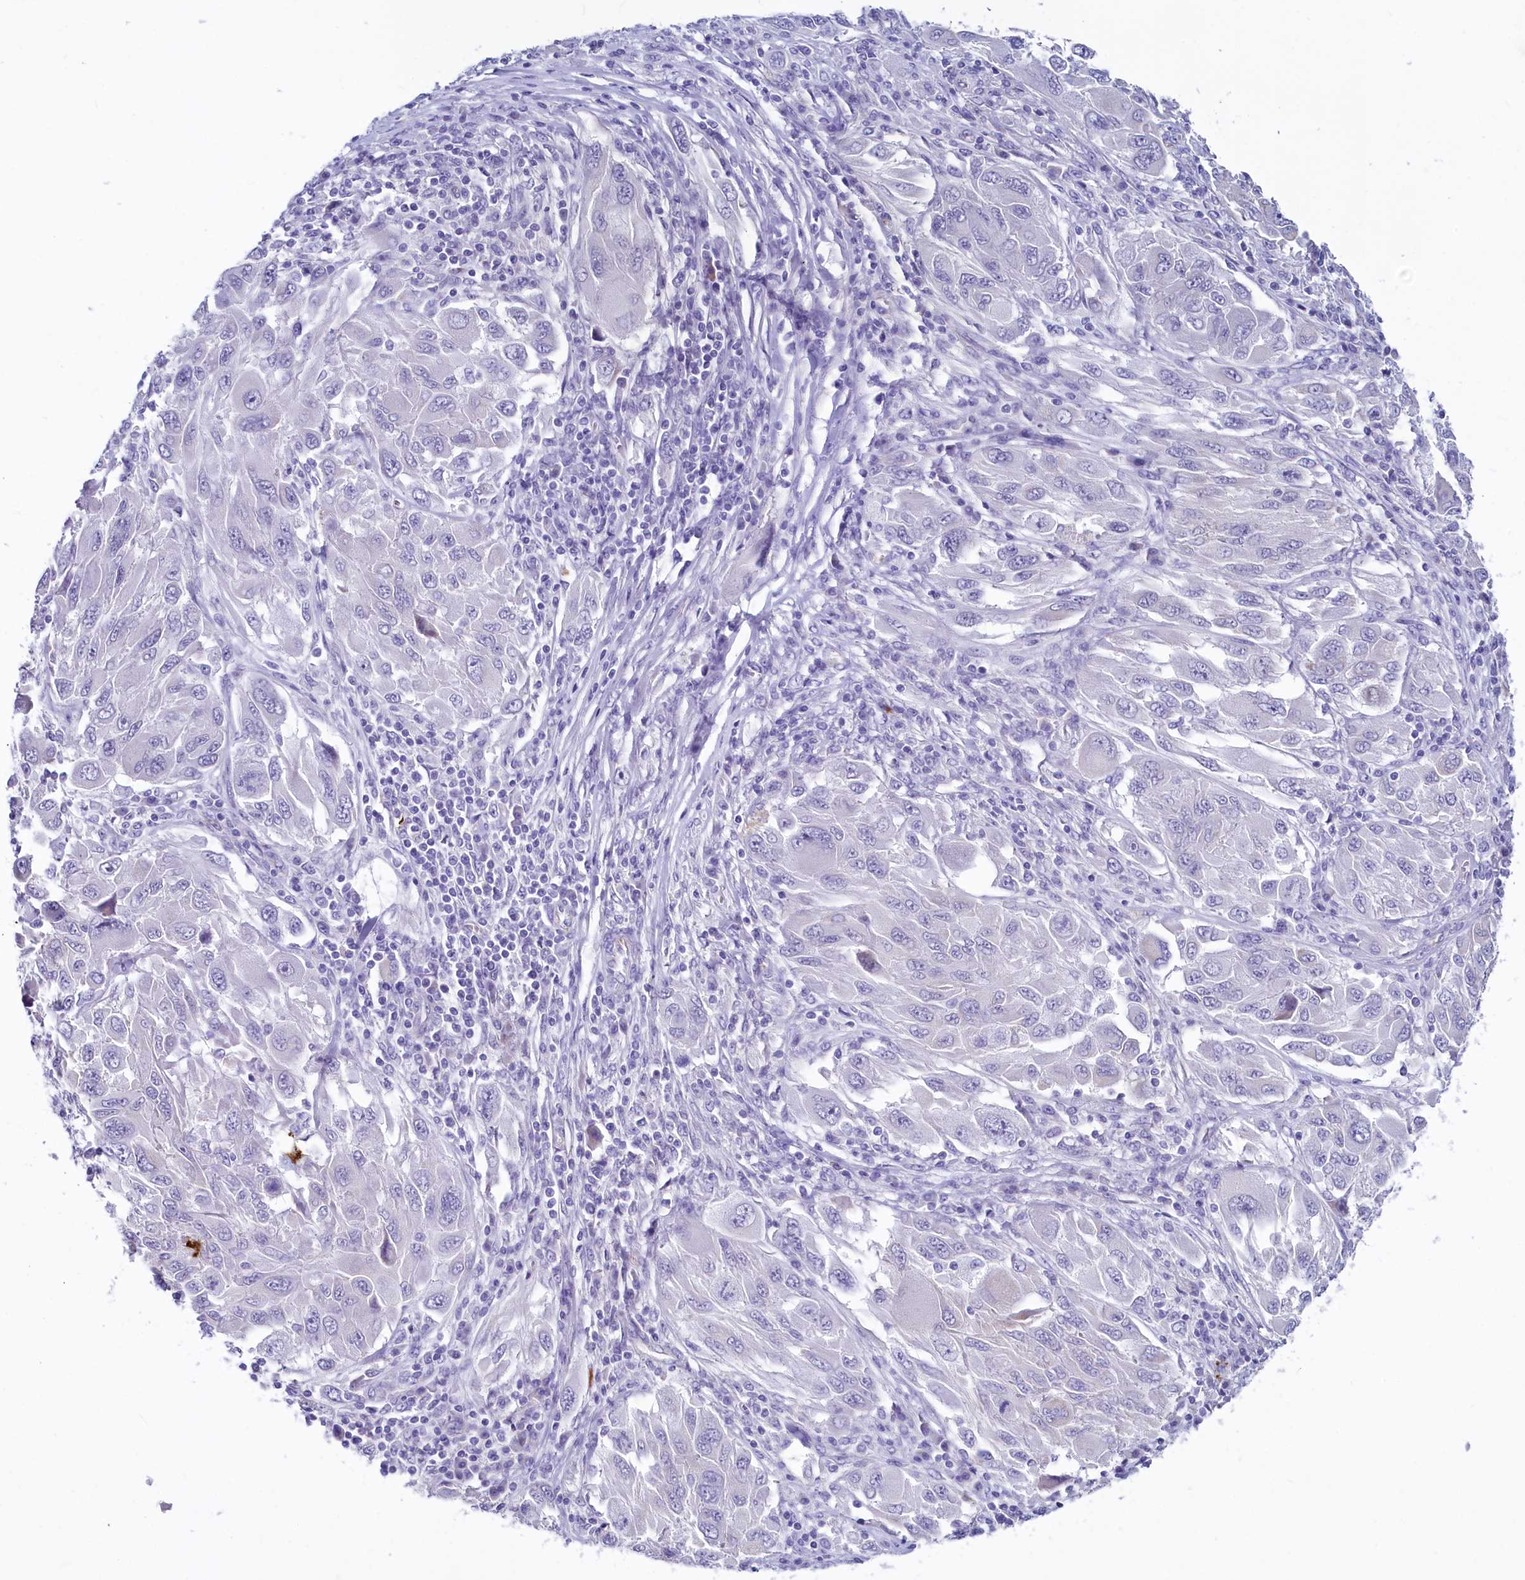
{"staining": {"intensity": "negative", "quantity": "none", "location": "none"}, "tissue": "melanoma", "cell_type": "Tumor cells", "image_type": "cancer", "snomed": [{"axis": "morphology", "description": "Malignant melanoma, NOS"}, {"axis": "topography", "description": "Skin"}], "caption": "A high-resolution histopathology image shows immunohistochemistry staining of malignant melanoma, which shows no significant expression in tumor cells.", "gene": "INSC", "patient": {"sex": "female", "age": 91}}